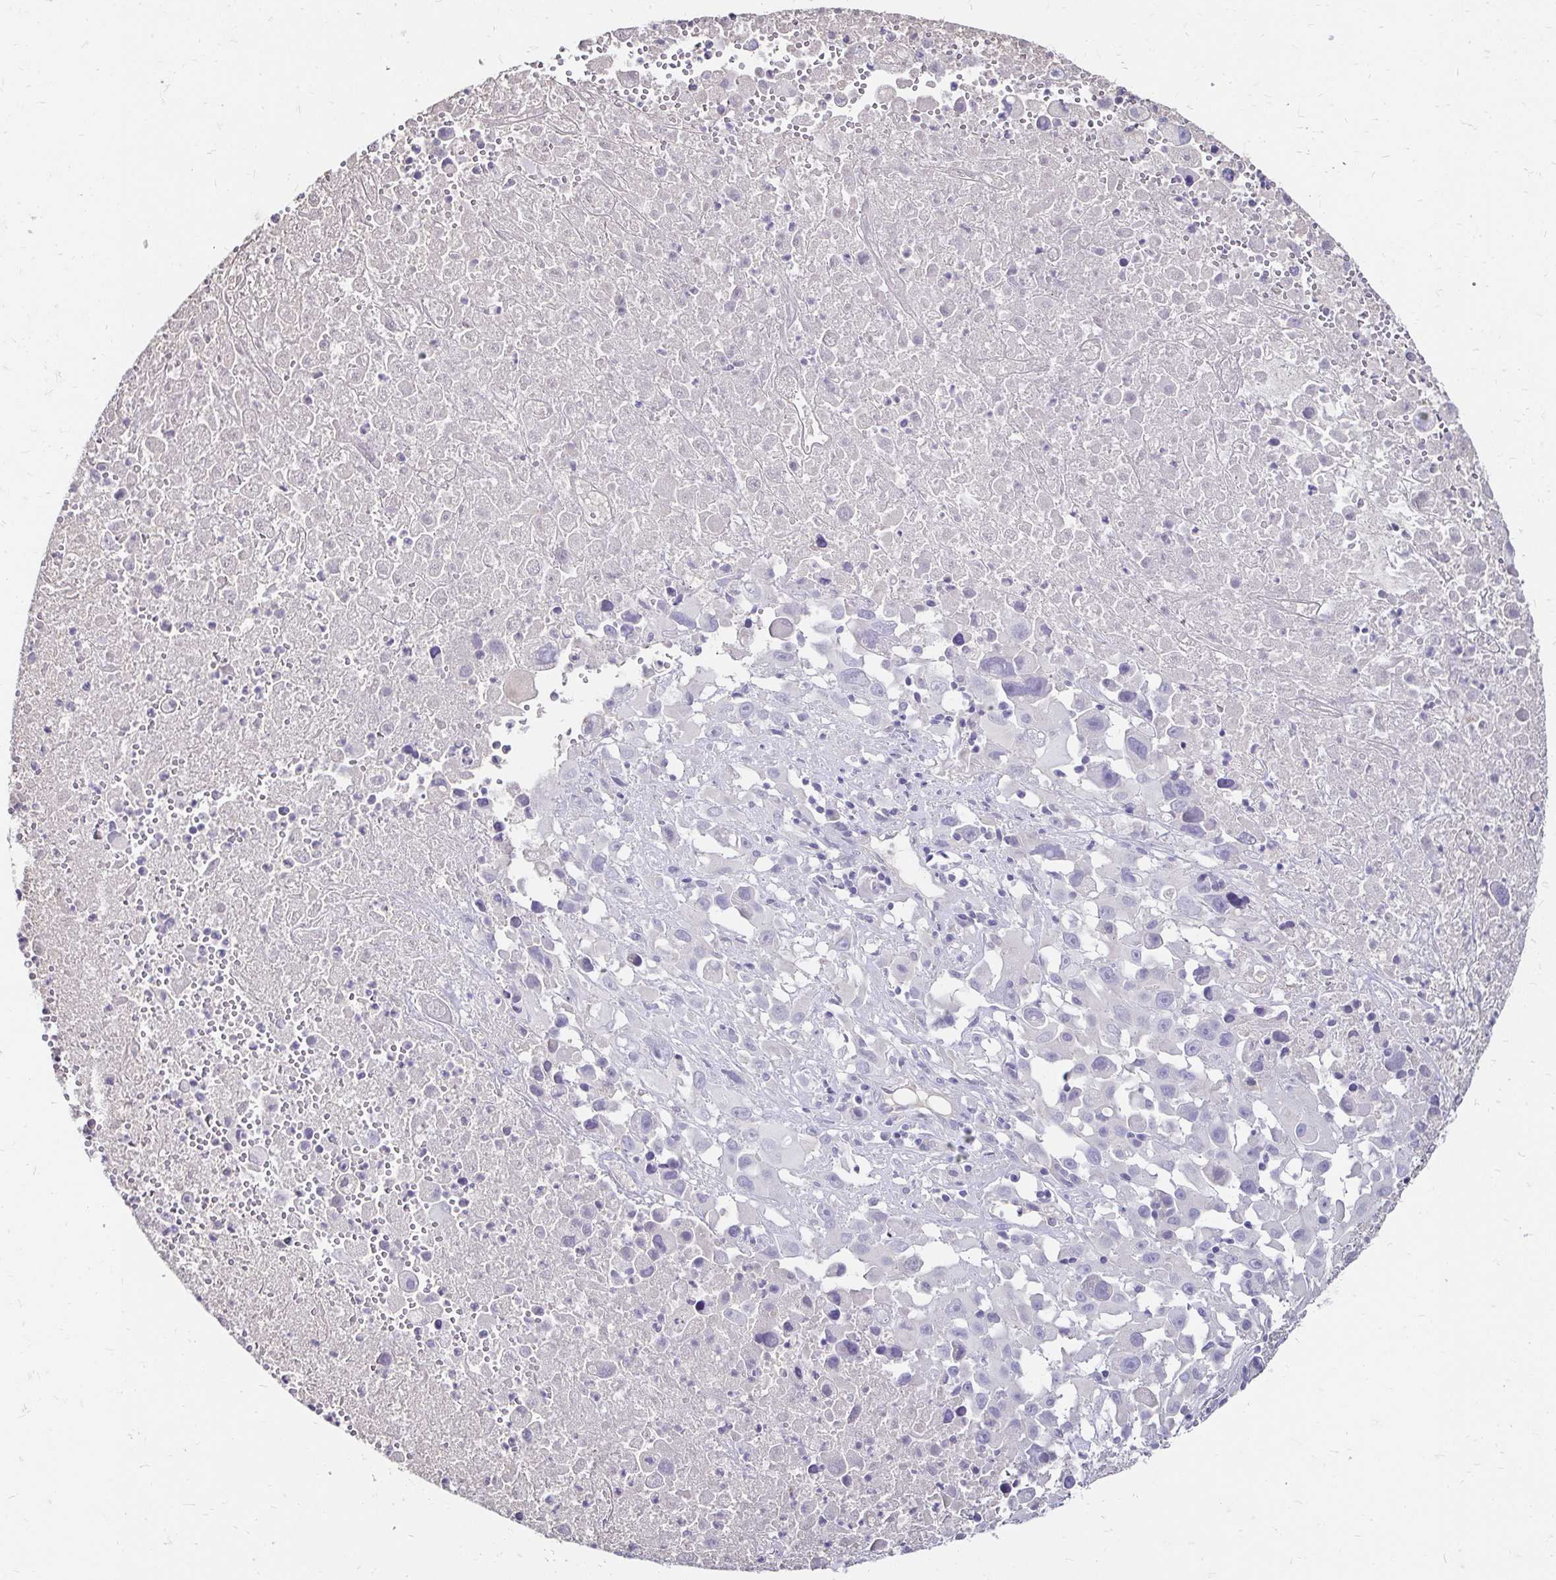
{"staining": {"intensity": "negative", "quantity": "none", "location": "none"}, "tissue": "melanoma", "cell_type": "Tumor cells", "image_type": "cancer", "snomed": [{"axis": "morphology", "description": "Malignant melanoma, Metastatic site"}, {"axis": "topography", "description": "Soft tissue"}], "caption": "Immunohistochemistry histopathology image of malignant melanoma (metastatic site) stained for a protein (brown), which displays no staining in tumor cells. The staining was performed using DAB (3,3'-diaminobenzidine) to visualize the protein expression in brown, while the nuclei were stained in blue with hematoxylin (Magnification: 20x).", "gene": "SCG3", "patient": {"sex": "male", "age": 50}}